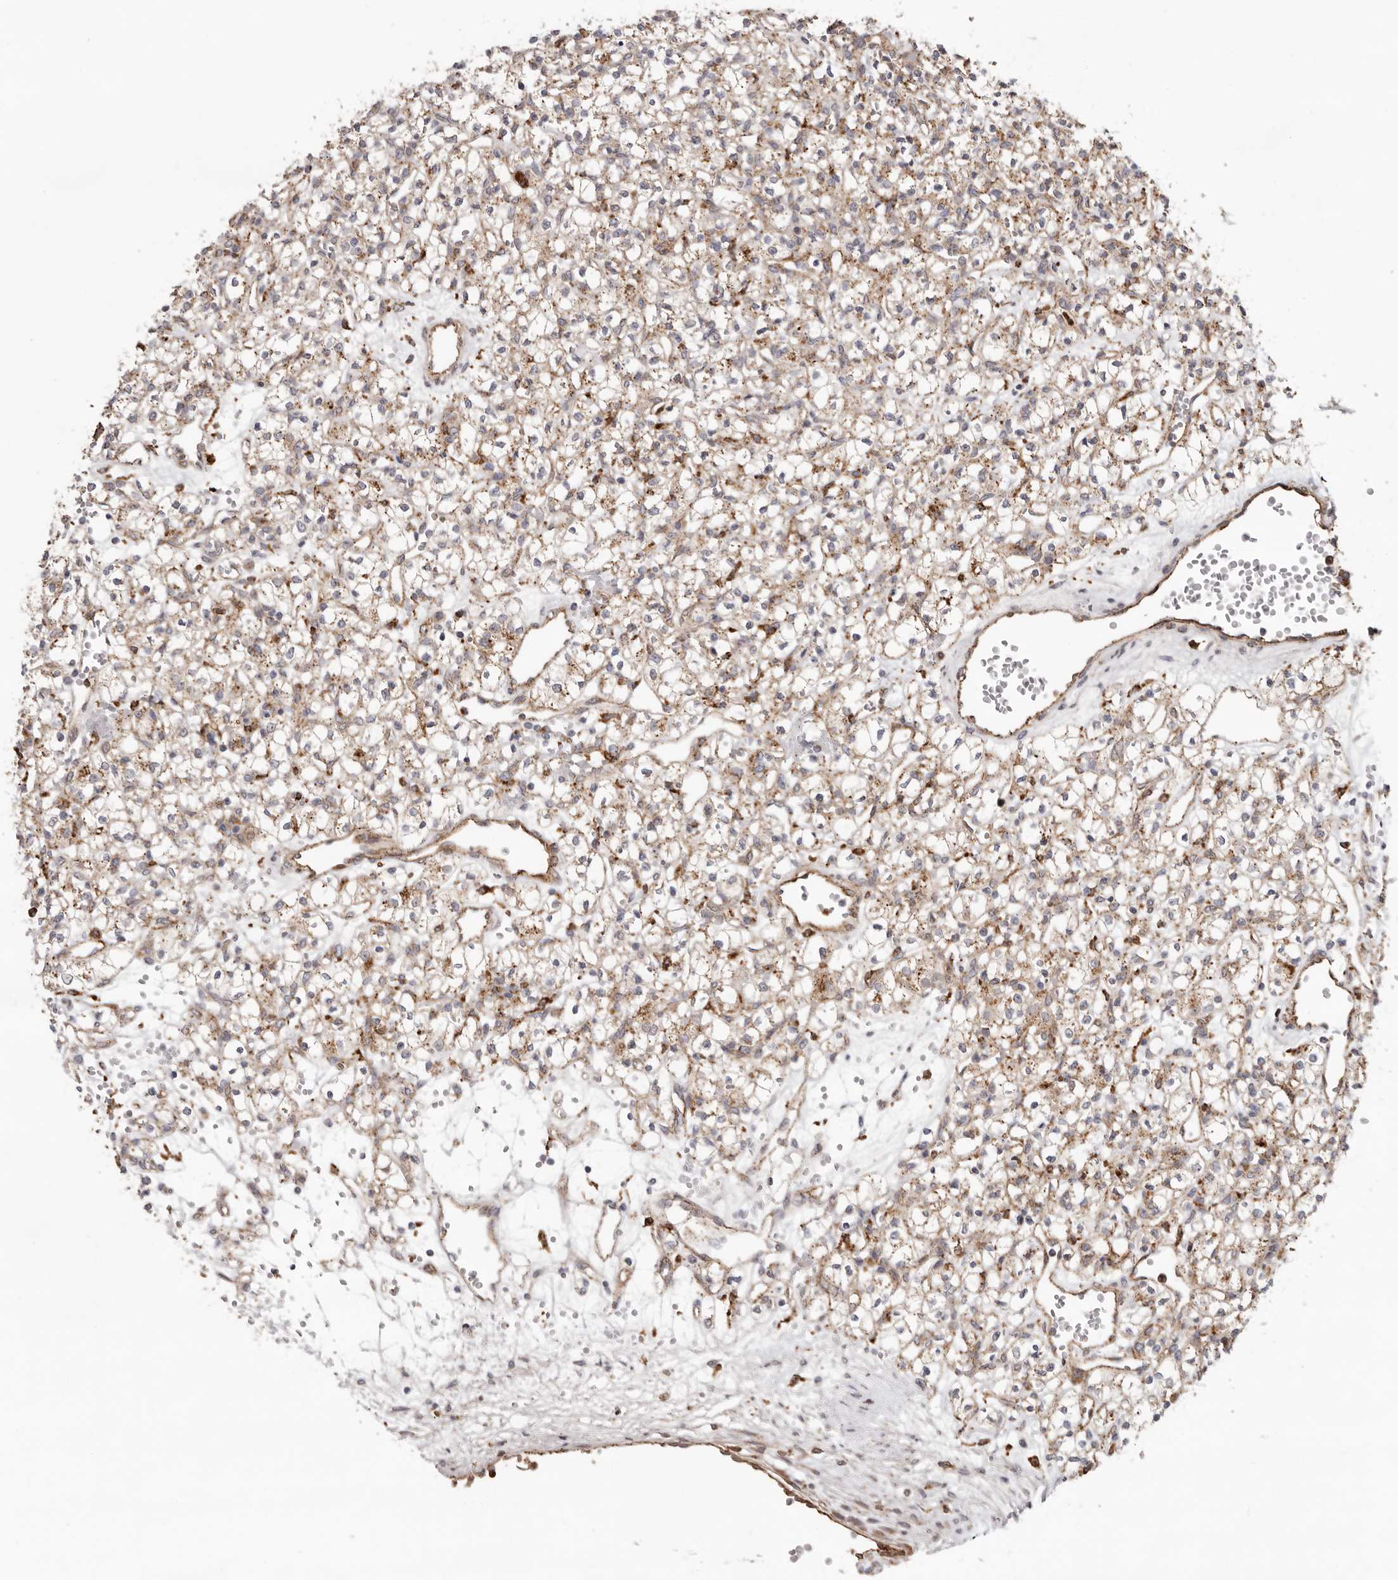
{"staining": {"intensity": "moderate", "quantity": ">75%", "location": "cytoplasmic/membranous"}, "tissue": "renal cancer", "cell_type": "Tumor cells", "image_type": "cancer", "snomed": [{"axis": "morphology", "description": "Adenocarcinoma, NOS"}, {"axis": "topography", "description": "Kidney"}], "caption": "Protein staining shows moderate cytoplasmic/membranous positivity in about >75% of tumor cells in renal cancer.", "gene": "GRN", "patient": {"sex": "female", "age": 59}}